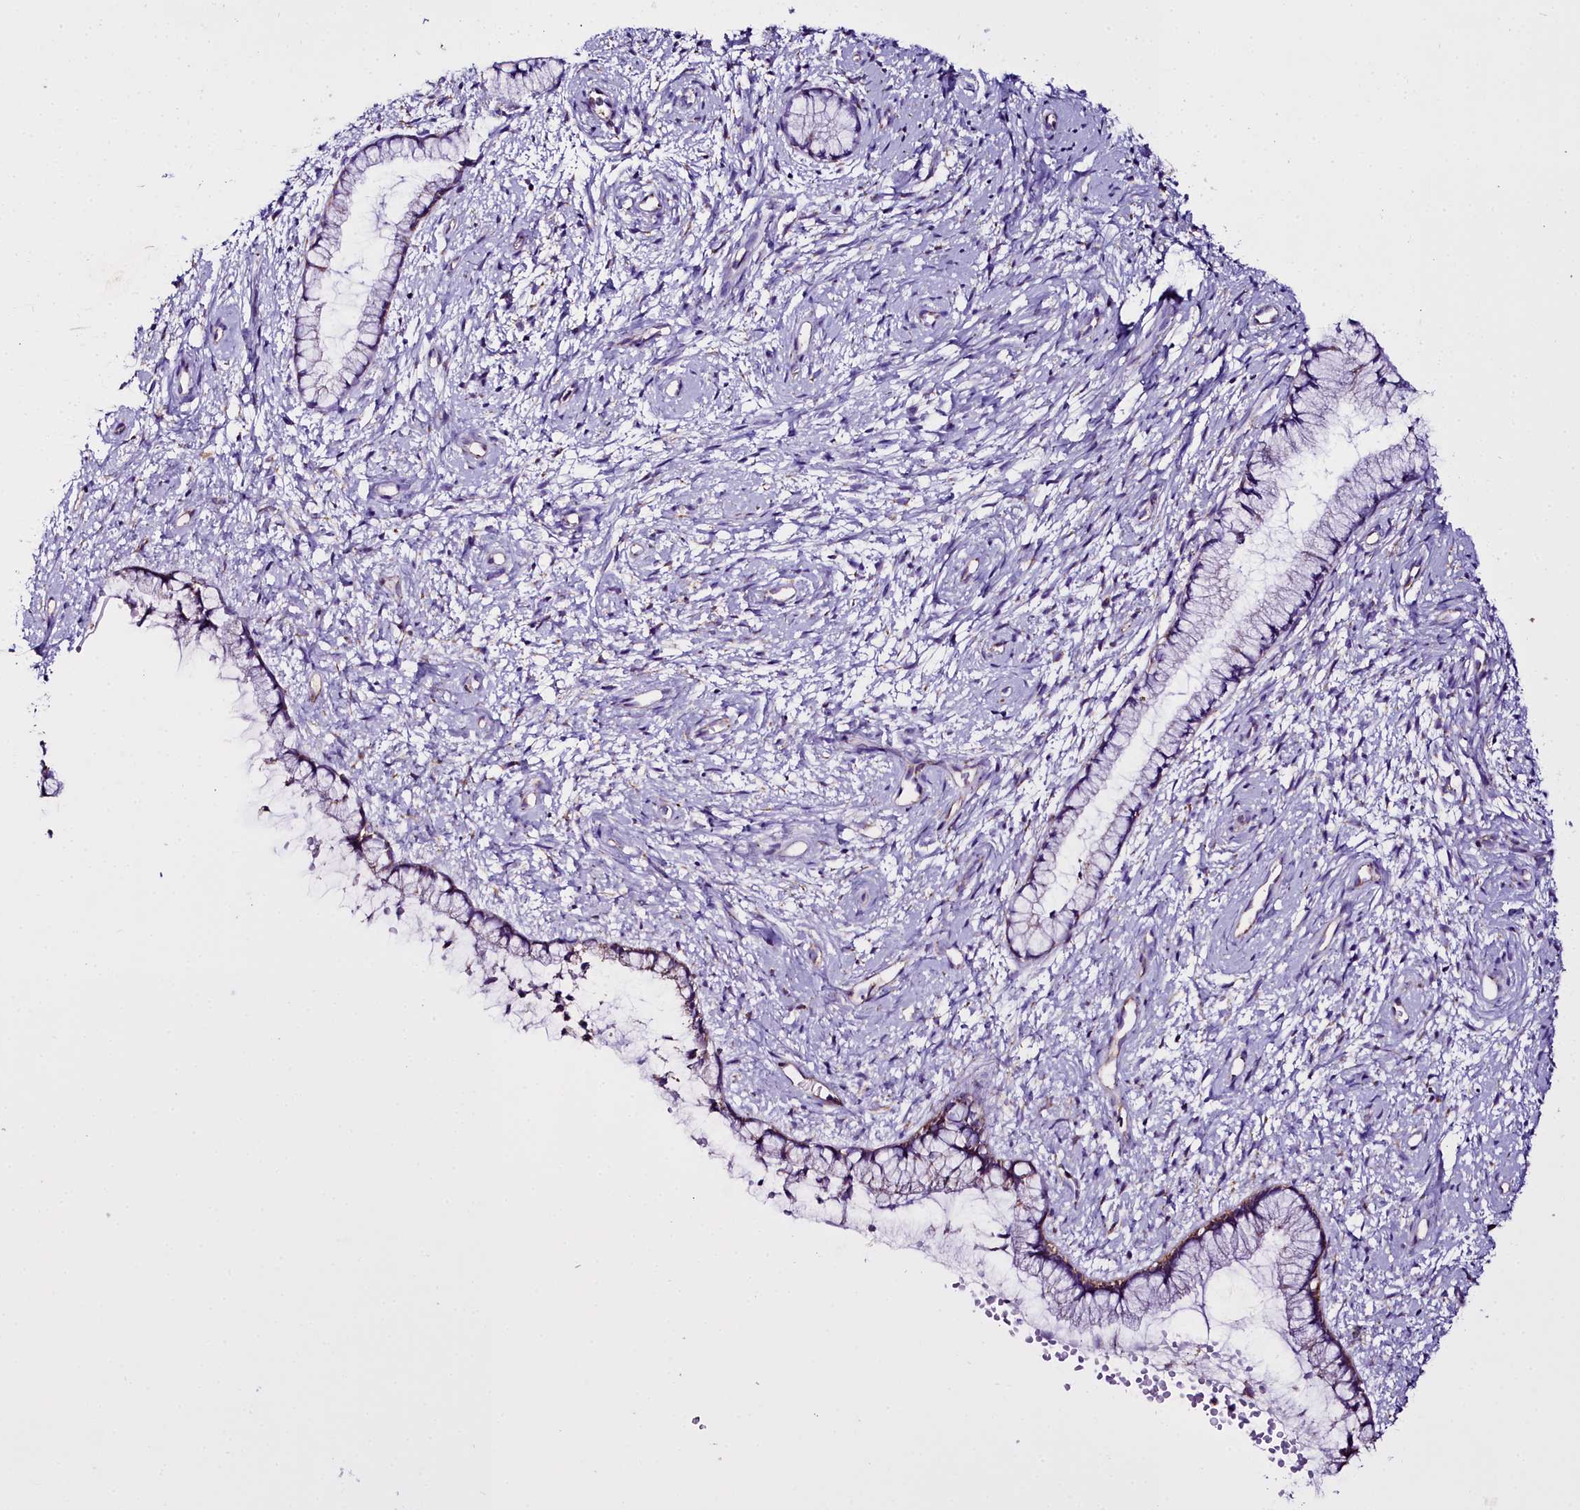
{"staining": {"intensity": "moderate", "quantity": "<25%", "location": "cytoplasmic/membranous"}, "tissue": "cervix", "cell_type": "Glandular cells", "image_type": "normal", "snomed": [{"axis": "morphology", "description": "Normal tissue, NOS"}, {"axis": "topography", "description": "Cervix"}], "caption": "Normal cervix shows moderate cytoplasmic/membranous expression in about <25% of glandular cells Ihc stains the protein in brown and the nuclei are stained blue..", "gene": "WDFY3", "patient": {"sex": "female", "age": 57}}